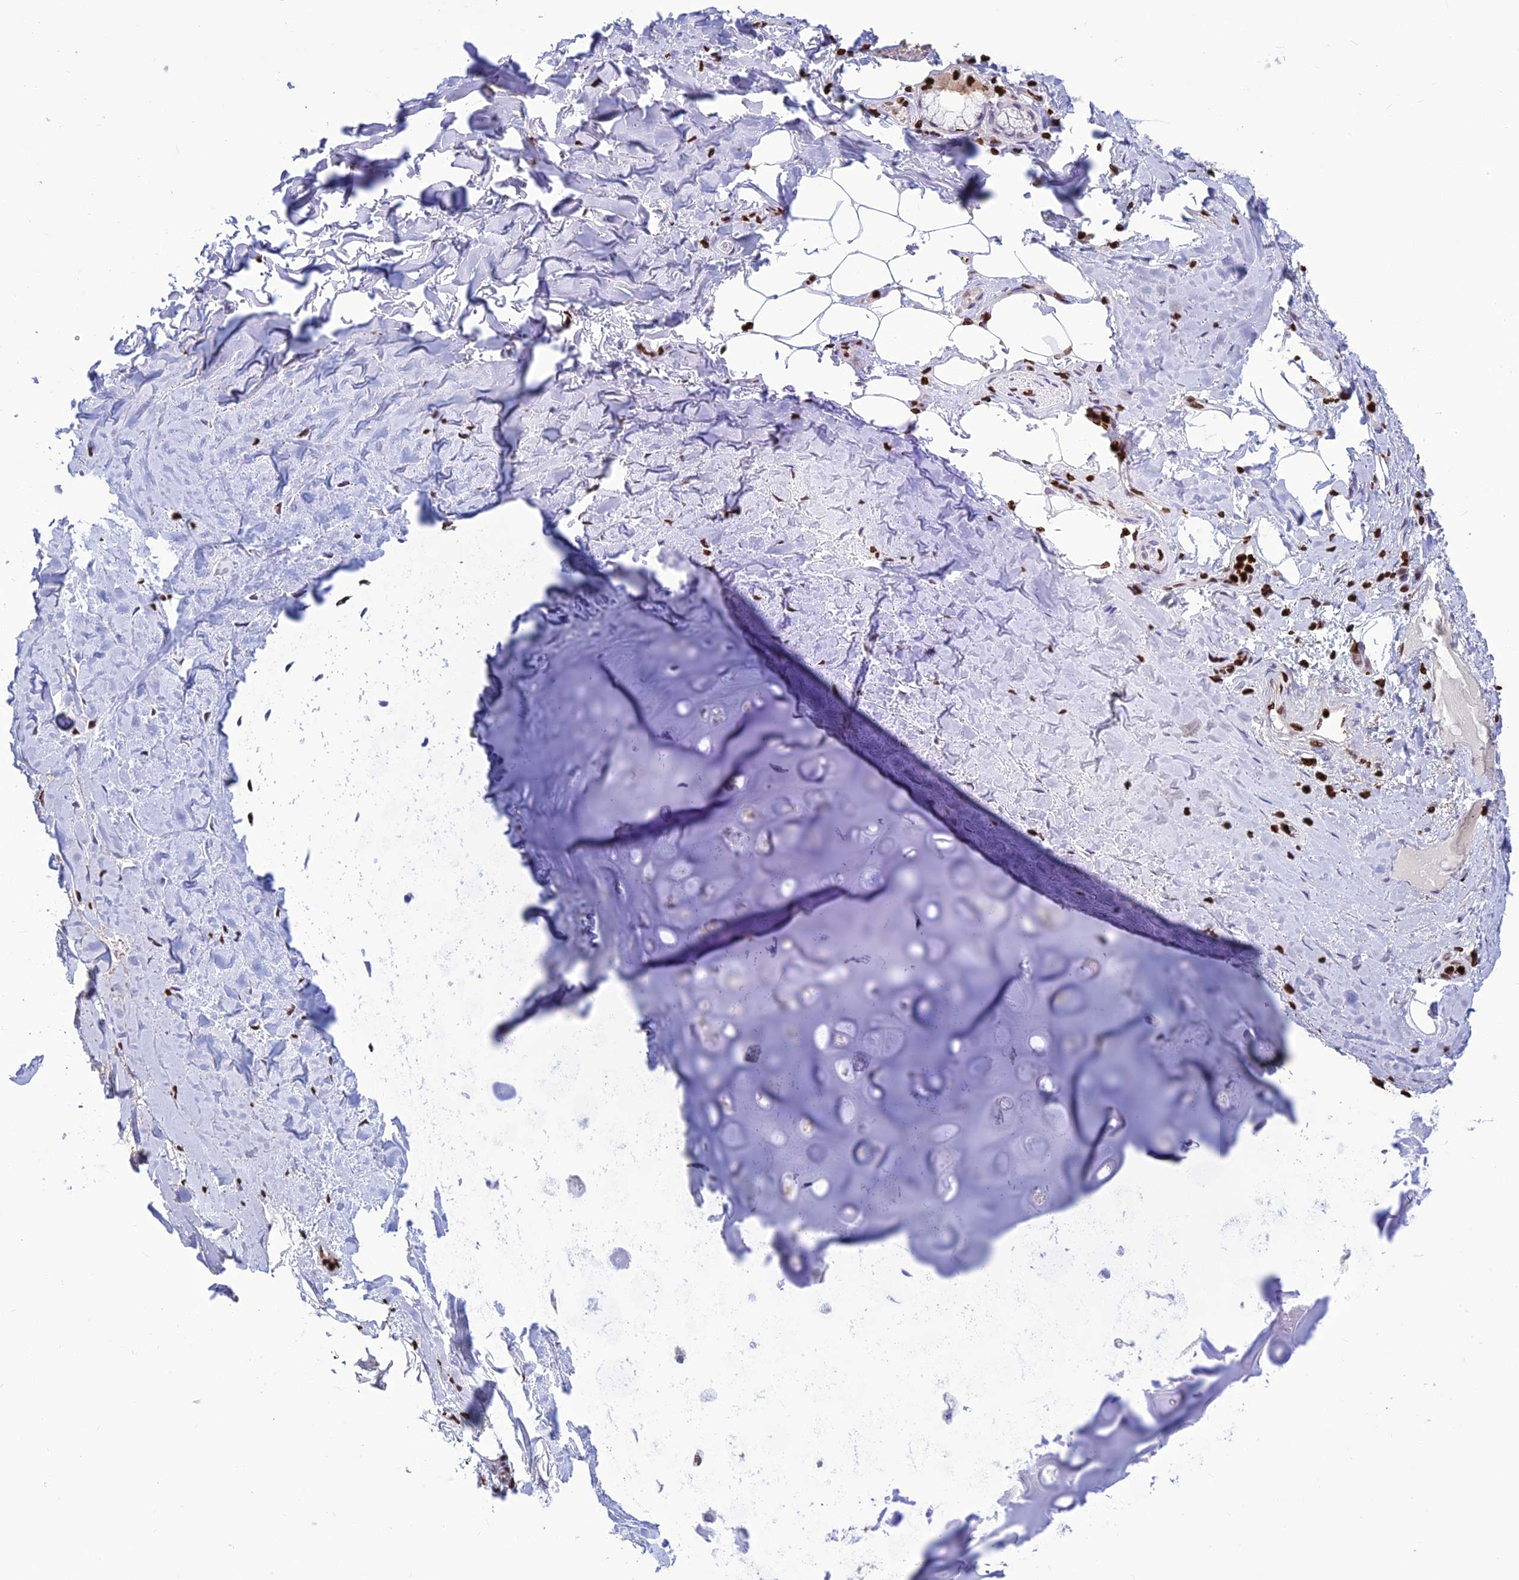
{"staining": {"intensity": "negative", "quantity": "none", "location": "none"}, "tissue": "adipose tissue", "cell_type": "Adipocytes", "image_type": "normal", "snomed": [{"axis": "morphology", "description": "Normal tissue, NOS"}, {"axis": "topography", "description": "Lymph node"}, {"axis": "topography", "description": "Cartilage tissue"}, {"axis": "topography", "description": "Bronchus"}], "caption": "Adipocytes show no significant positivity in unremarkable adipose tissue. (Brightfield microscopy of DAB immunohistochemistry (IHC) at high magnification).", "gene": "AKAP17A", "patient": {"sex": "male", "age": 63}}